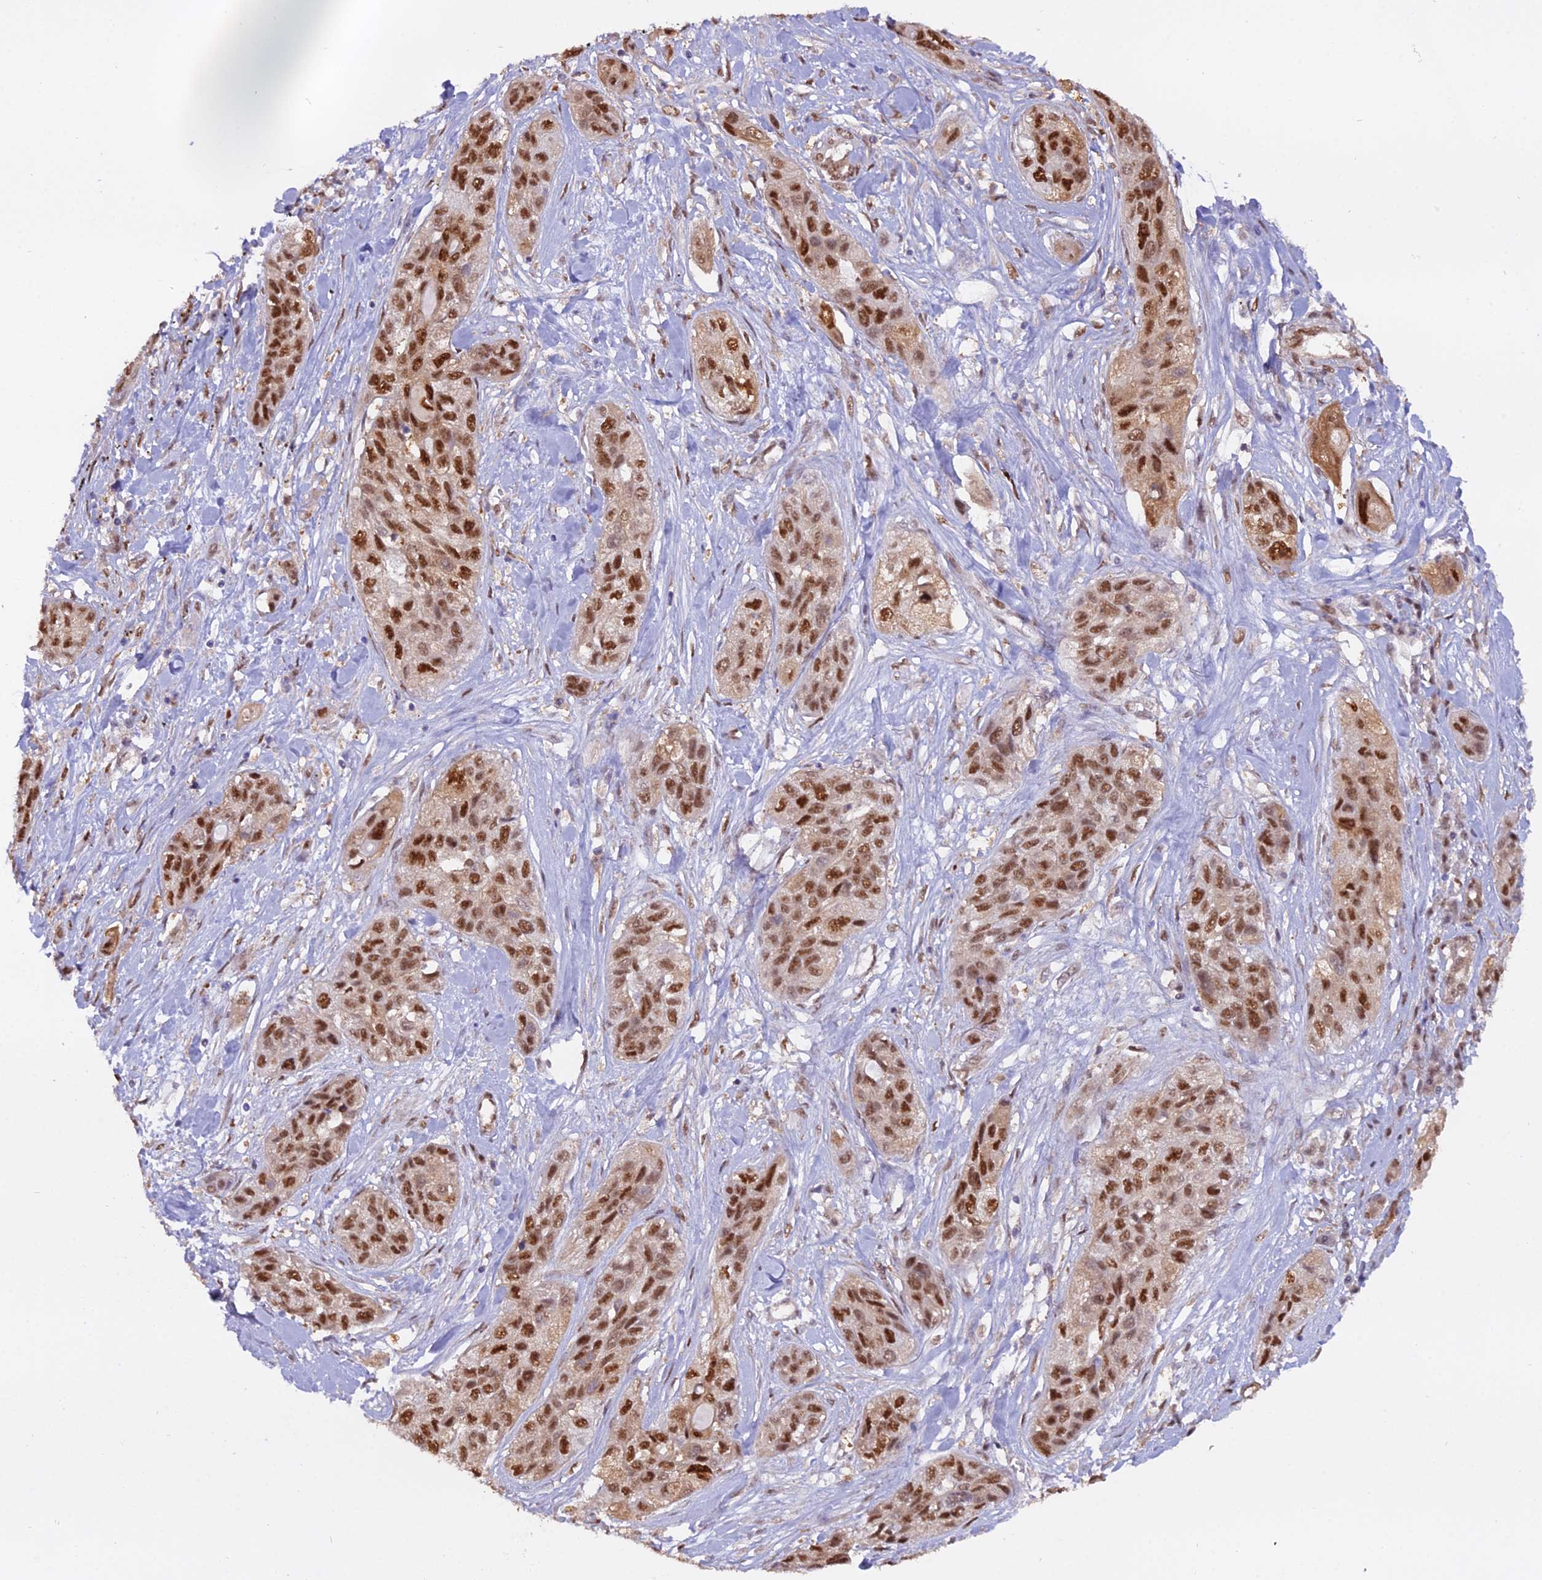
{"staining": {"intensity": "moderate", "quantity": ">75%", "location": "nuclear"}, "tissue": "lung cancer", "cell_type": "Tumor cells", "image_type": "cancer", "snomed": [{"axis": "morphology", "description": "Squamous cell carcinoma, NOS"}, {"axis": "topography", "description": "Lung"}], "caption": "Immunohistochemical staining of human lung cancer demonstrates moderate nuclear protein staining in approximately >75% of tumor cells.", "gene": "NPEPL1", "patient": {"sex": "female", "age": 70}}